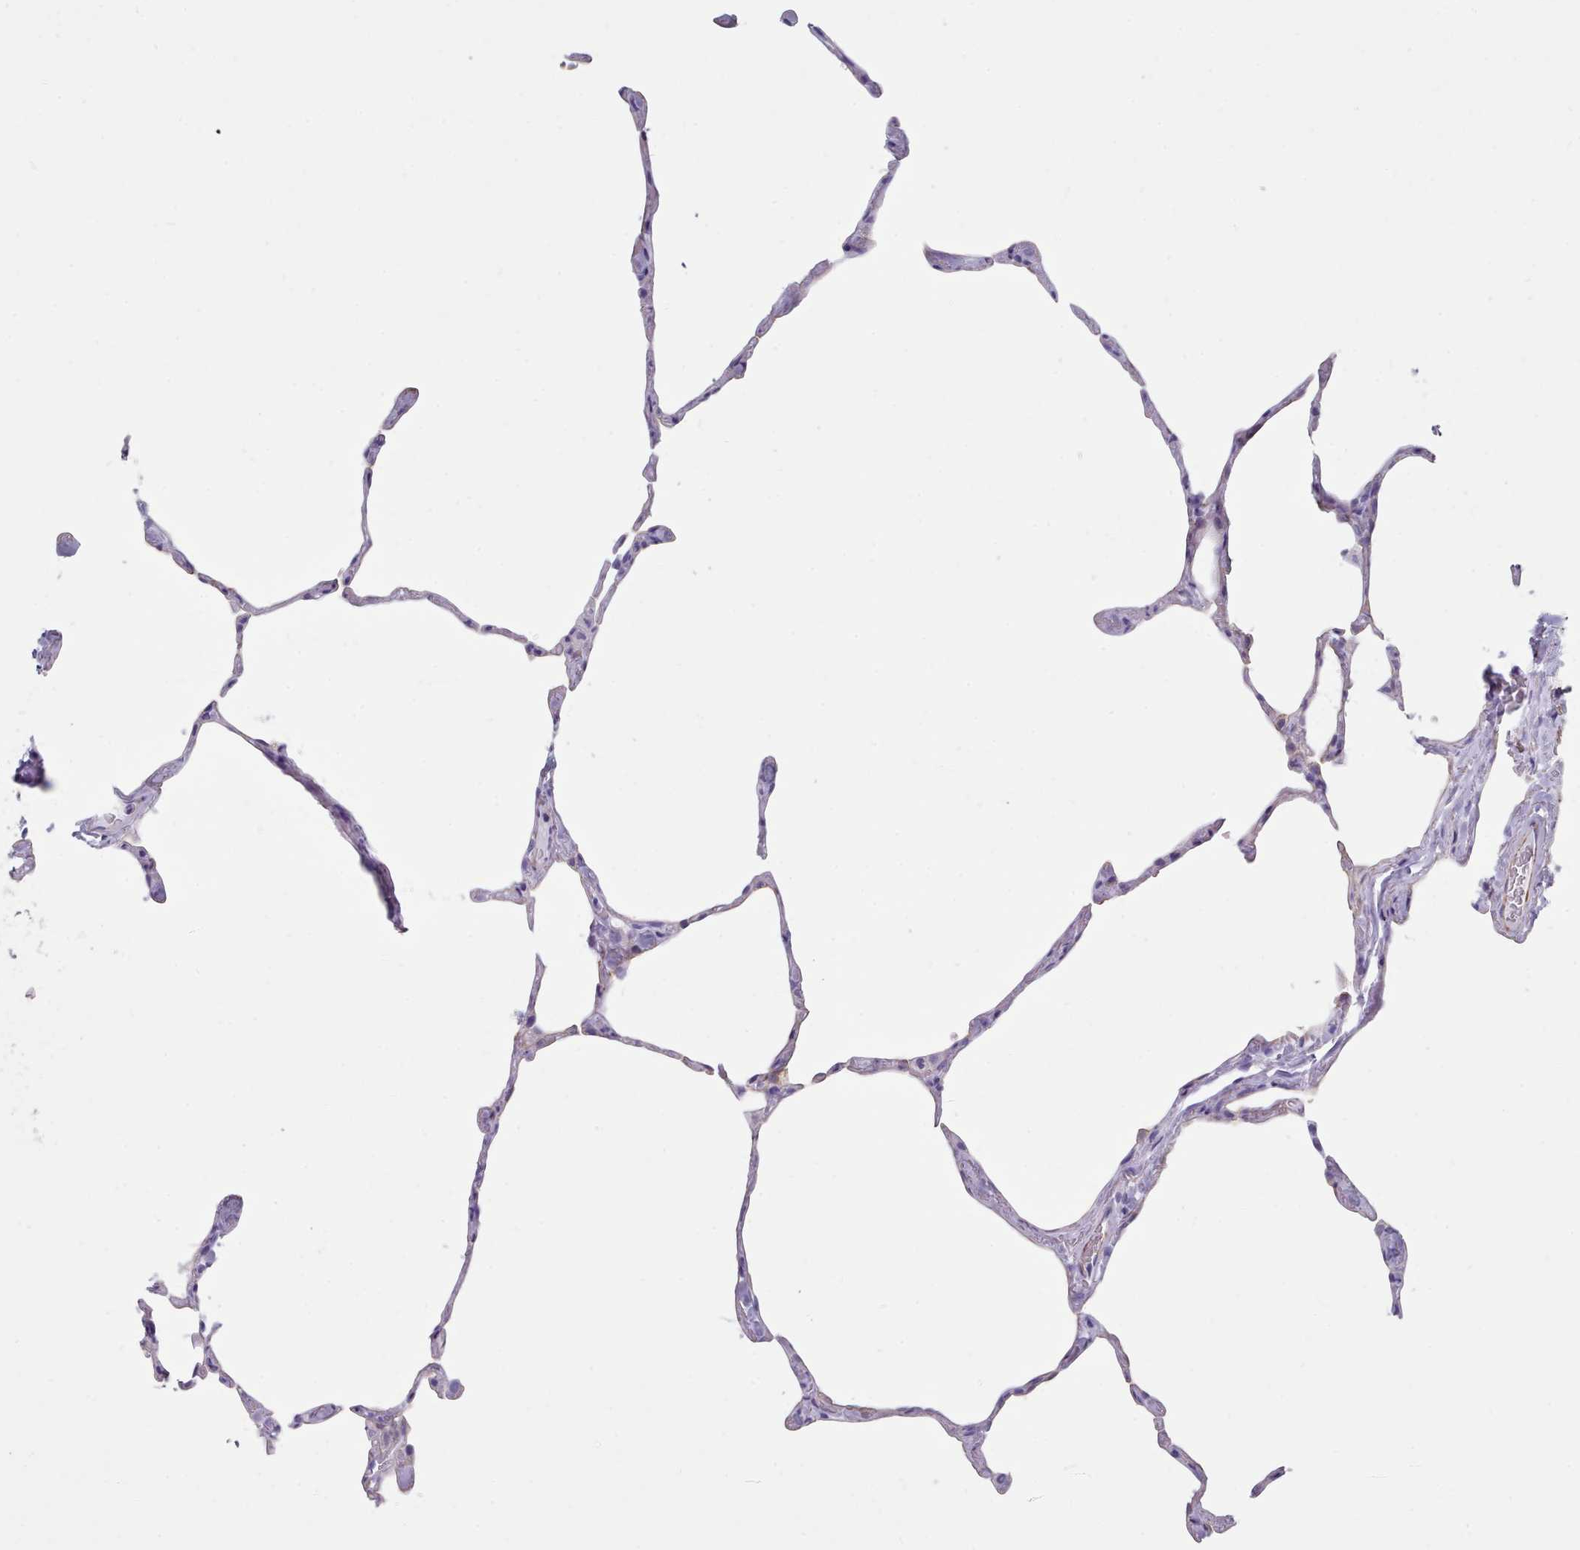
{"staining": {"intensity": "negative", "quantity": "none", "location": "none"}, "tissue": "lung", "cell_type": "Alveolar cells", "image_type": "normal", "snomed": [{"axis": "morphology", "description": "Normal tissue, NOS"}, {"axis": "topography", "description": "Lung"}], "caption": "Immunohistochemistry photomicrograph of normal lung stained for a protein (brown), which reveals no positivity in alveolar cells.", "gene": "FPGS", "patient": {"sex": "male", "age": 65}}